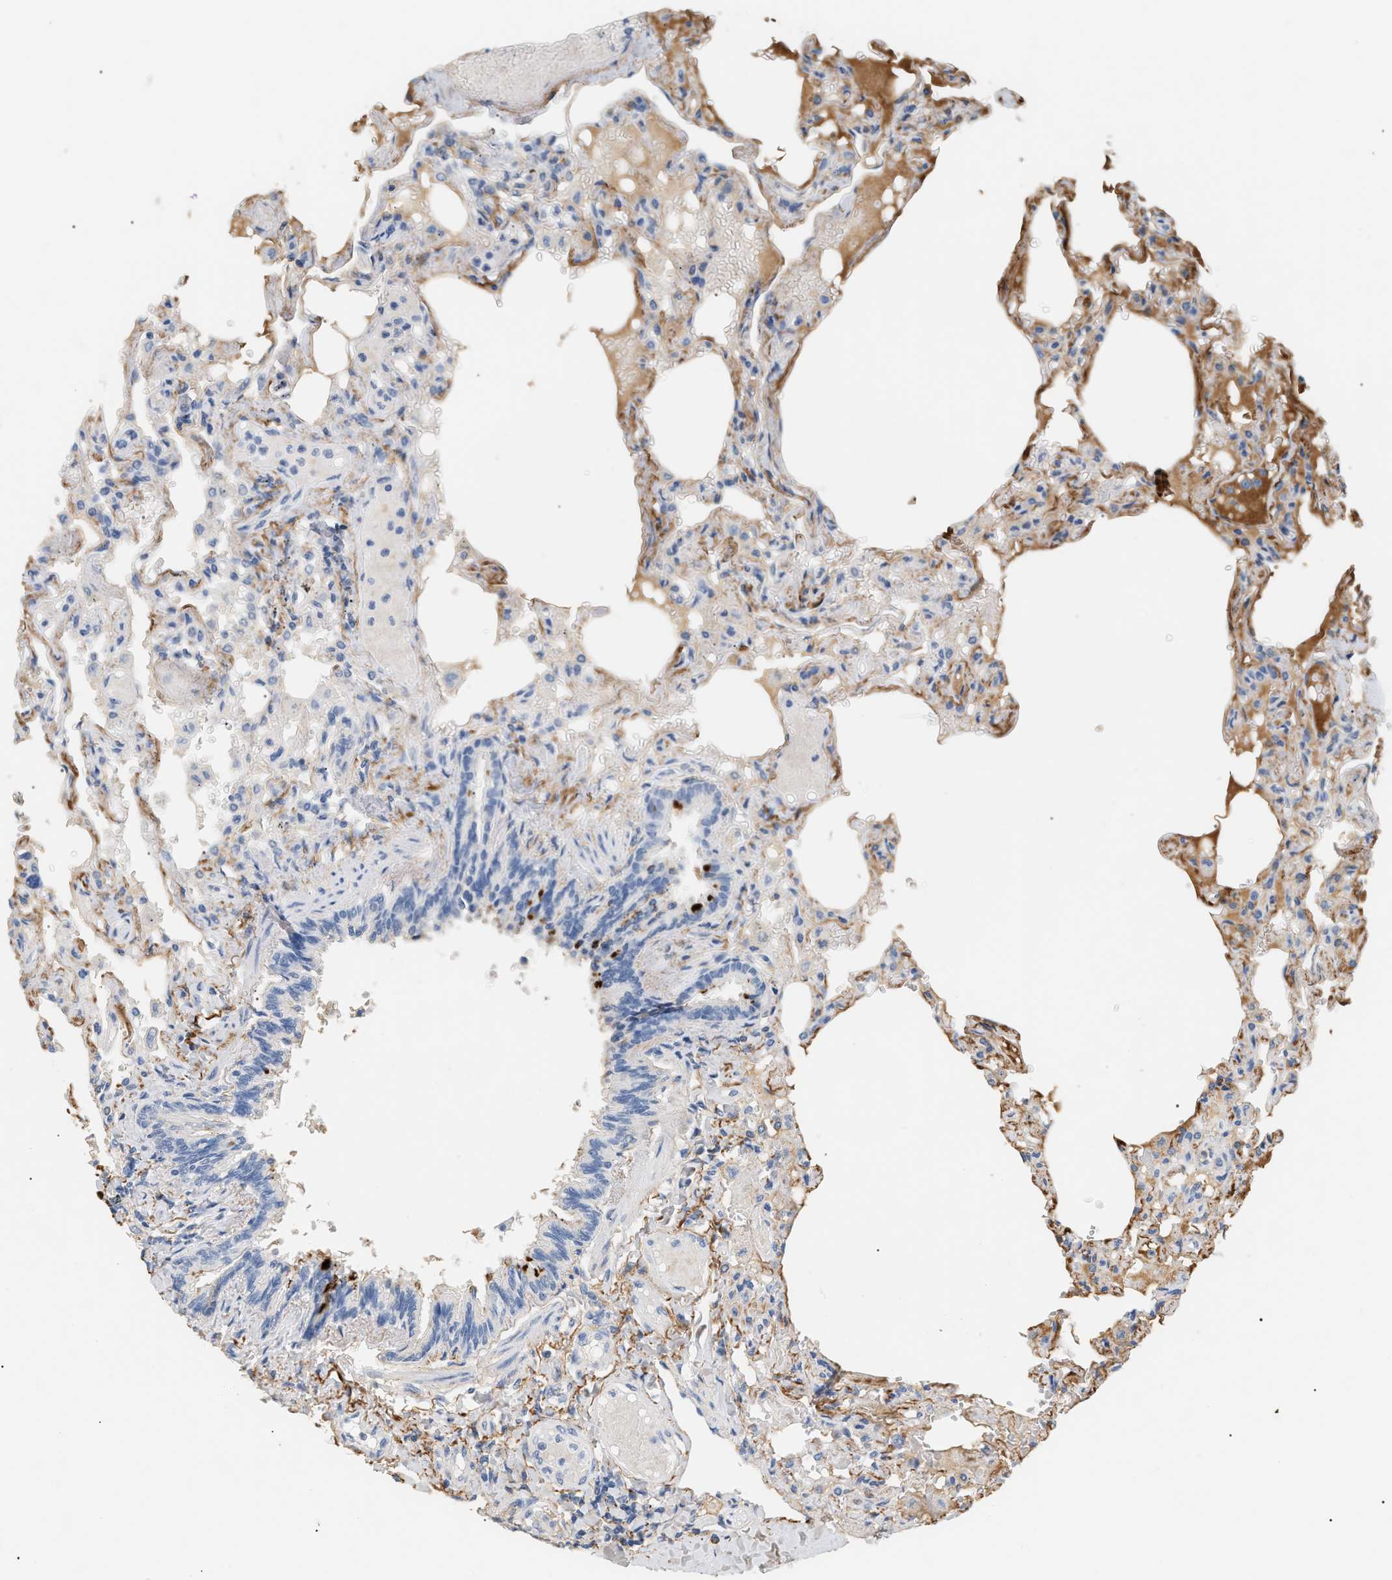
{"staining": {"intensity": "weak", "quantity": ">75%", "location": "cytoplasmic/membranous"}, "tissue": "lung", "cell_type": "Alveolar cells", "image_type": "normal", "snomed": [{"axis": "morphology", "description": "Normal tissue, NOS"}, {"axis": "topography", "description": "Lung"}], "caption": "The histopathology image displays immunohistochemical staining of benign lung. There is weak cytoplasmic/membranous staining is present in about >75% of alveolar cells.", "gene": "CFH", "patient": {"sex": "male", "age": 21}}